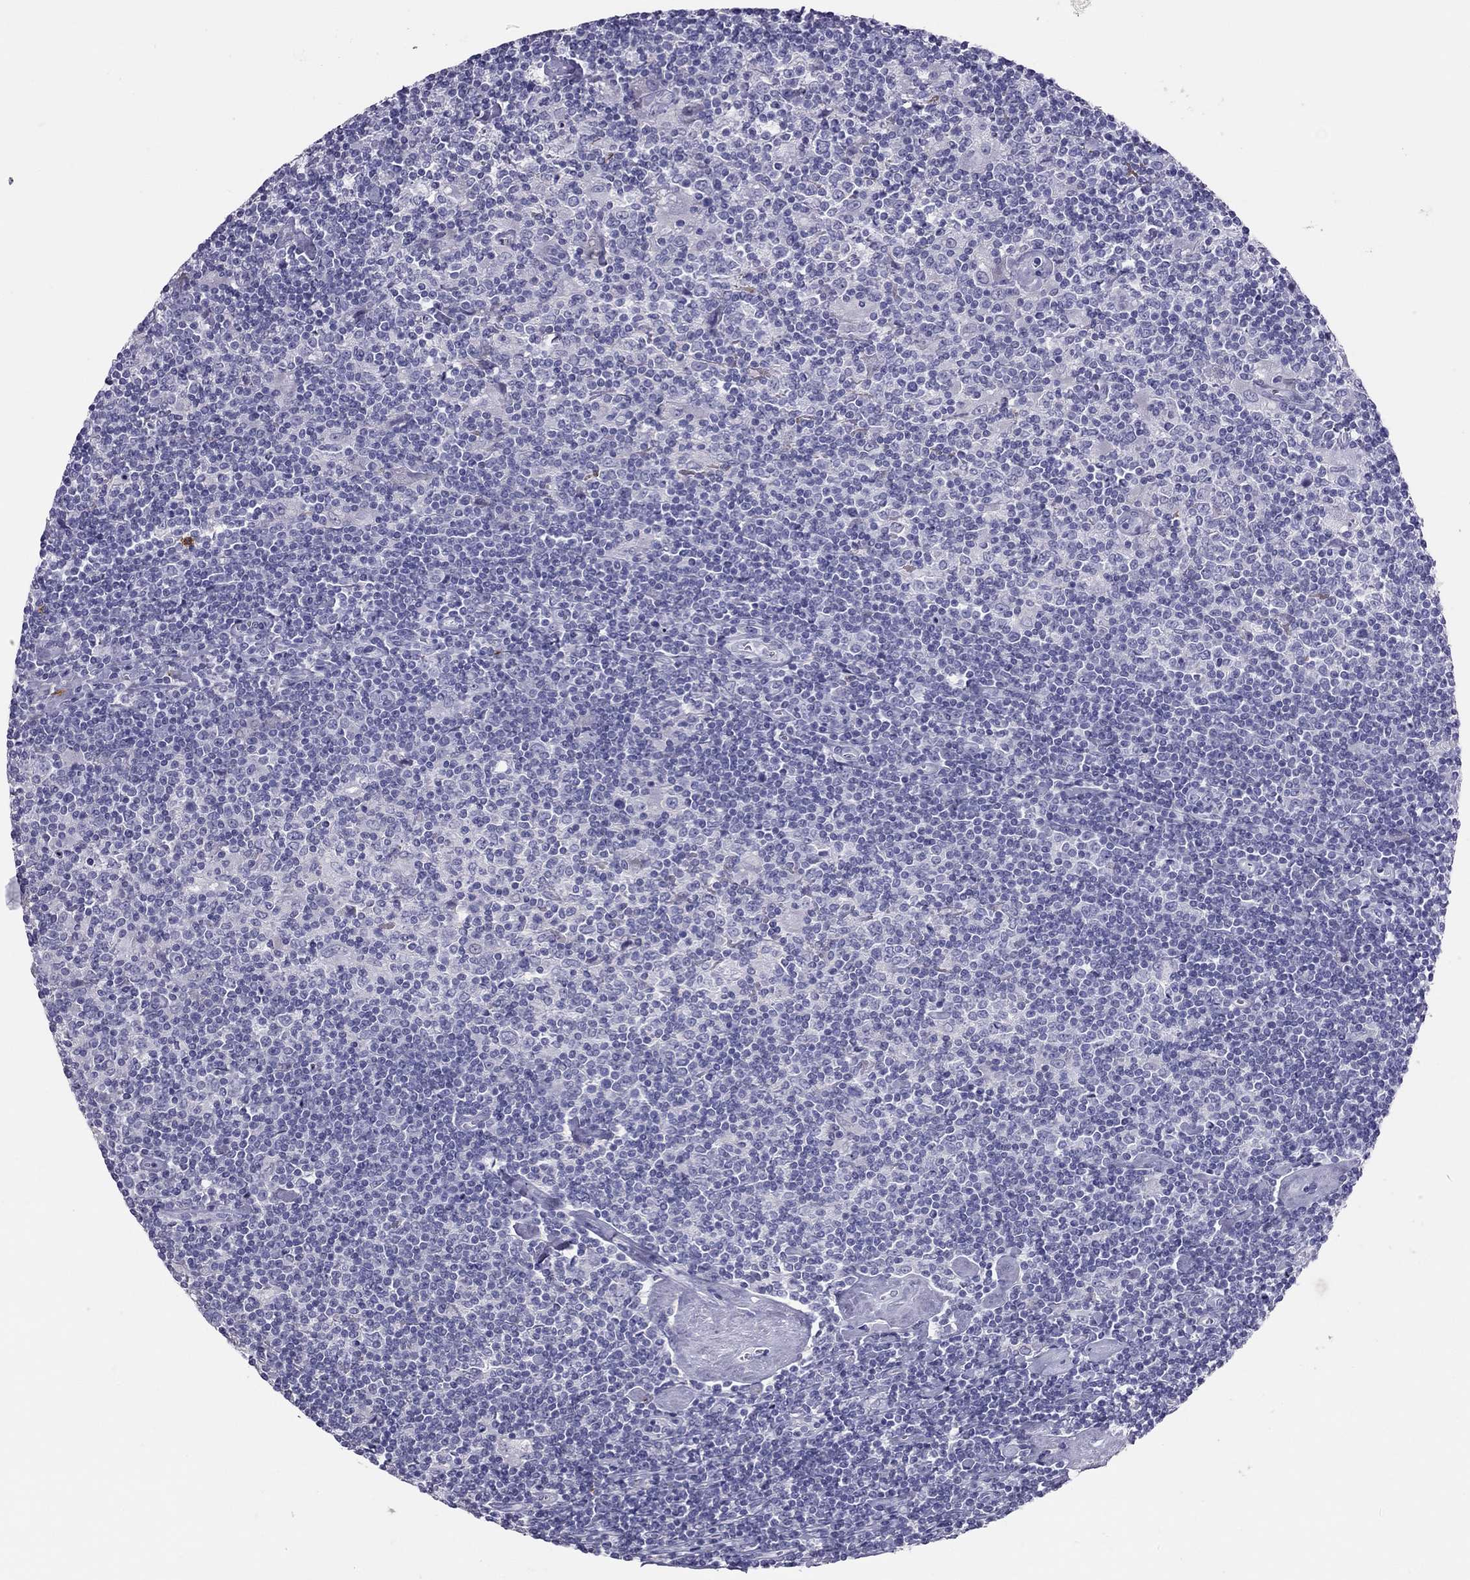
{"staining": {"intensity": "negative", "quantity": "none", "location": "none"}, "tissue": "lymphoma", "cell_type": "Tumor cells", "image_type": "cancer", "snomed": [{"axis": "morphology", "description": "Hodgkin's disease, NOS"}, {"axis": "topography", "description": "Lymph node"}], "caption": "Human lymphoma stained for a protein using IHC reveals no expression in tumor cells.", "gene": "IL17REL", "patient": {"sex": "male", "age": 40}}